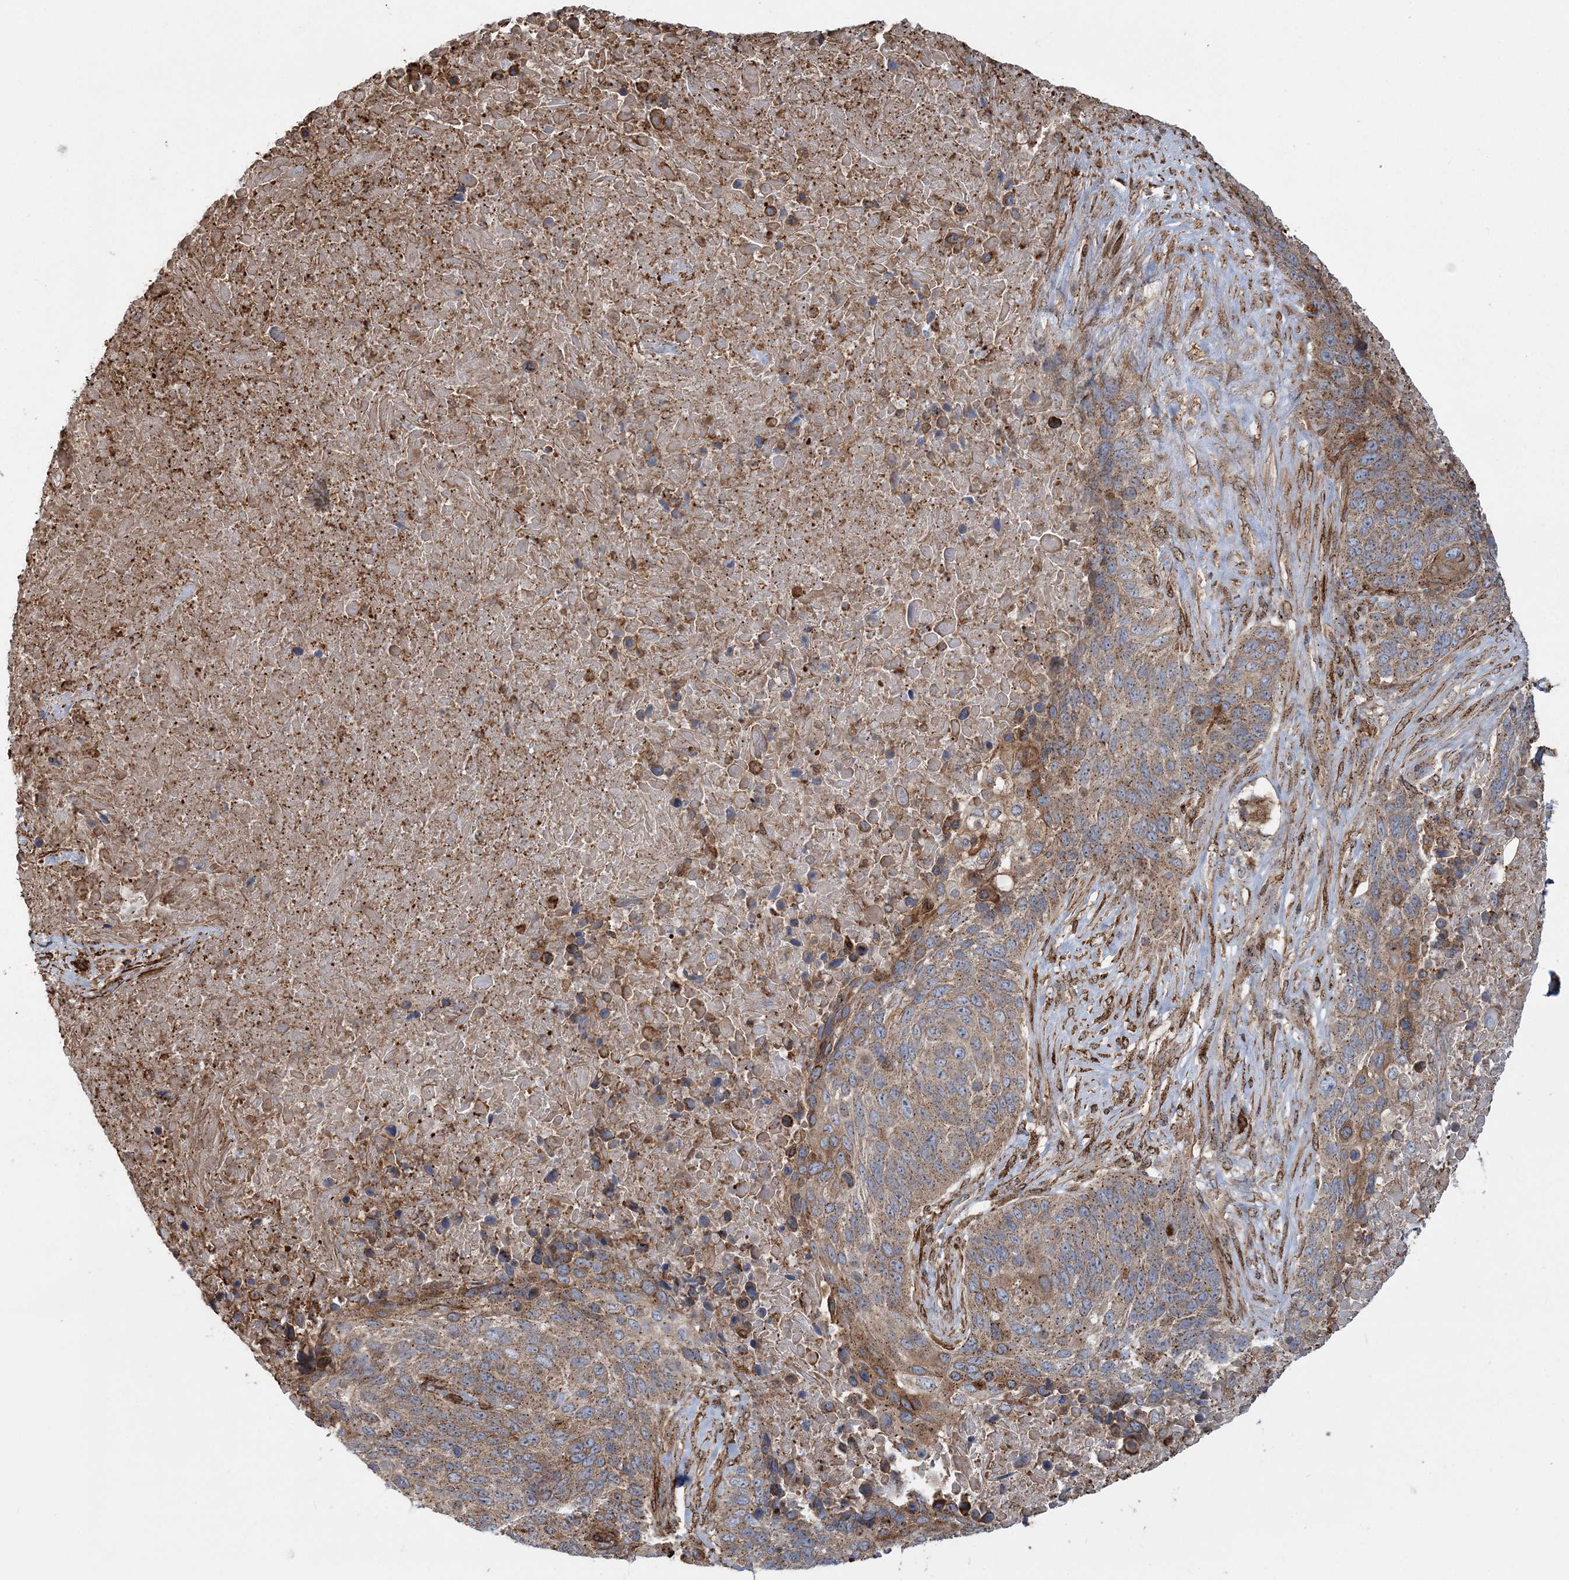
{"staining": {"intensity": "weak", "quantity": ">75%", "location": "cytoplasmic/membranous"}, "tissue": "lung cancer", "cell_type": "Tumor cells", "image_type": "cancer", "snomed": [{"axis": "morphology", "description": "Squamous cell carcinoma, NOS"}, {"axis": "topography", "description": "Lung"}], "caption": "Immunohistochemistry (IHC) photomicrograph of human lung cancer stained for a protein (brown), which shows low levels of weak cytoplasmic/membranous positivity in about >75% of tumor cells.", "gene": "TRAF3IP2", "patient": {"sex": "male", "age": 66}}